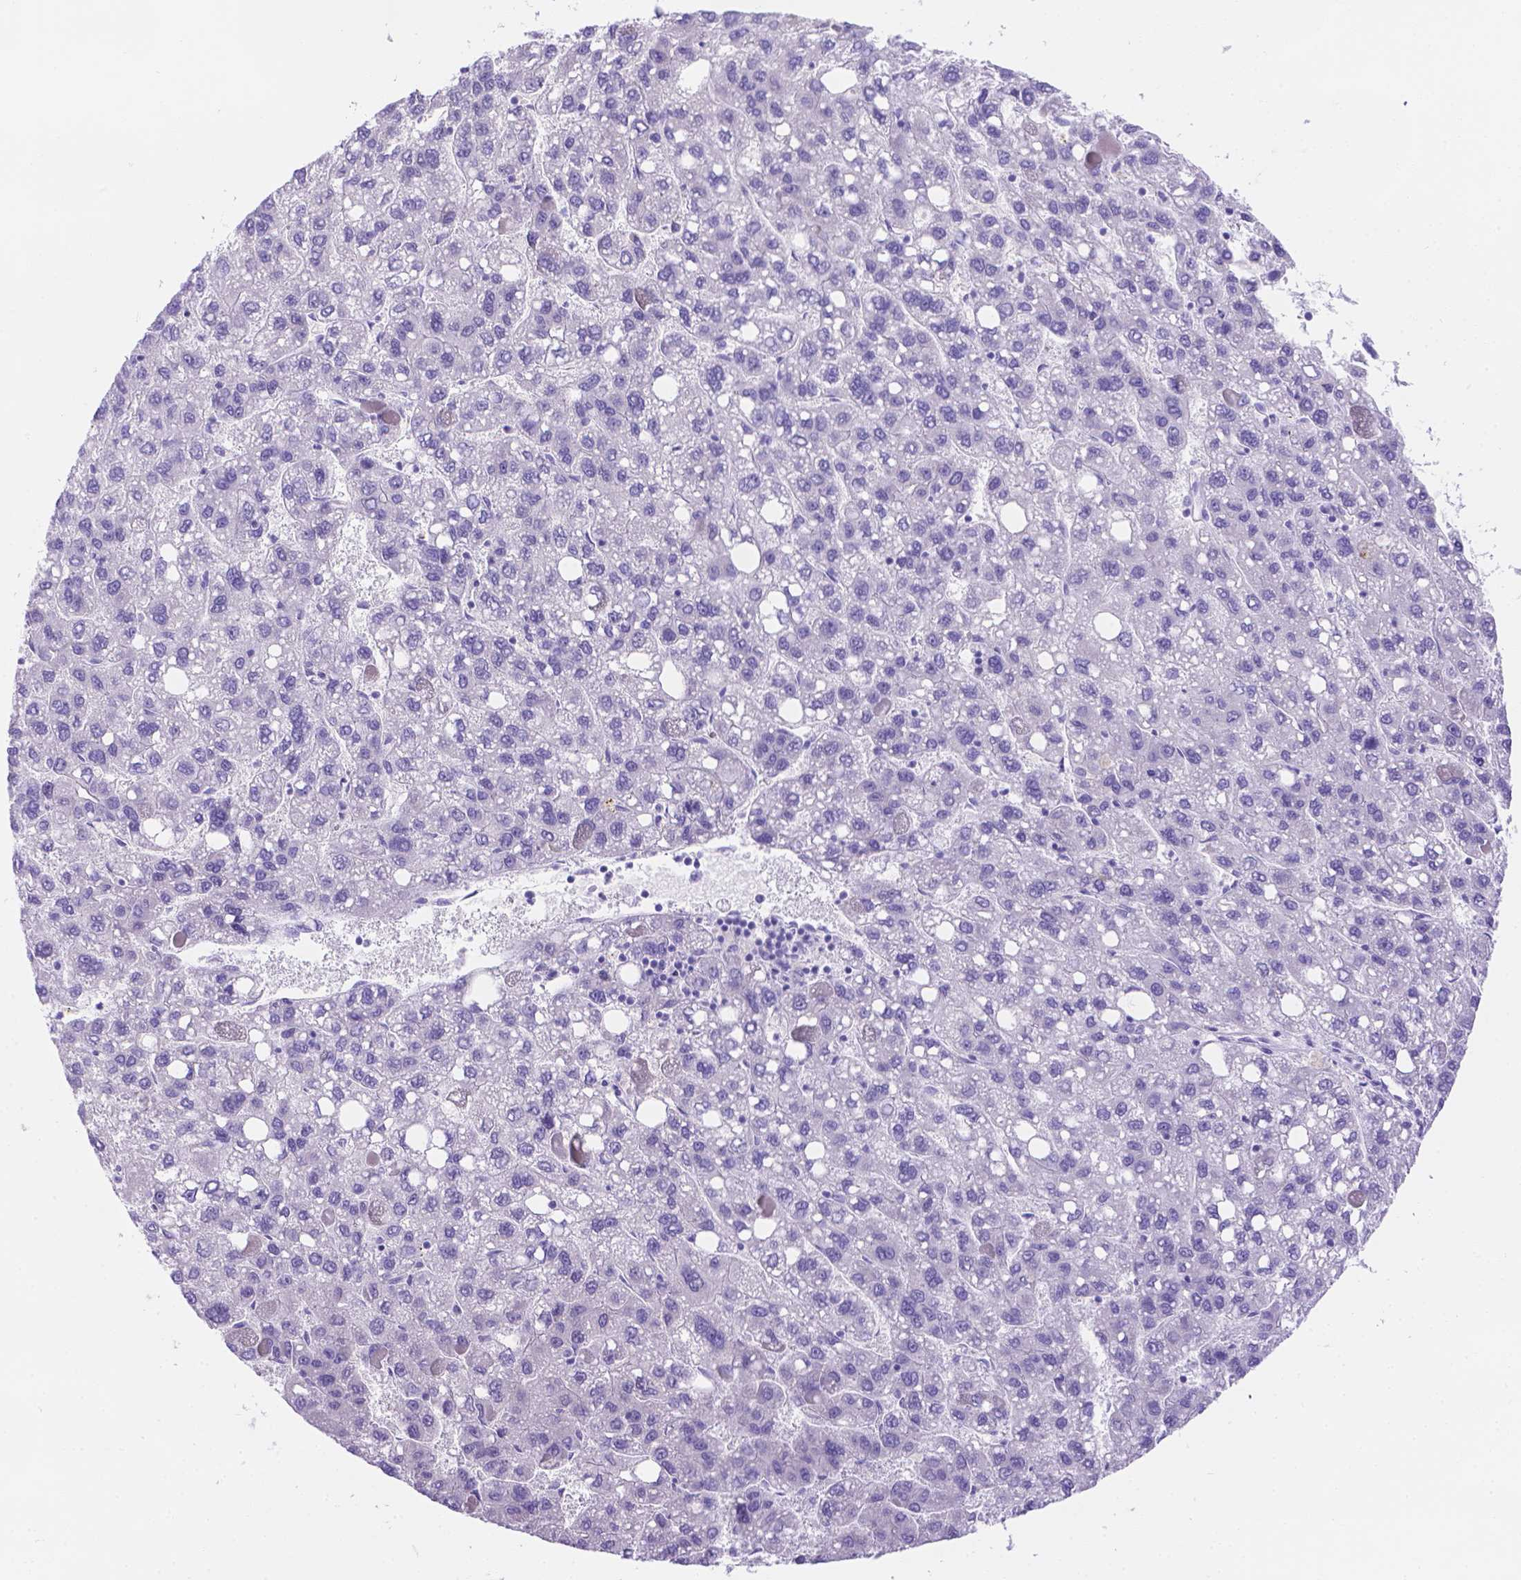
{"staining": {"intensity": "negative", "quantity": "none", "location": "none"}, "tissue": "liver cancer", "cell_type": "Tumor cells", "image_type": "cancer", "snomed": [{"axis": "morphology", "description": "Carcinoma, Hepatocellular, NOS"}, {"axis": "topography", "description": "Liver"}], "caption": "Tumor cells are negative for brown protein staining in hepatocellular carcinoma (liver). Brightfield microscopy of immunohistochemistry (IHC) stained with DAB (brown) and hematoxylin (blue), captured at high magnification.", "gene": "MLN", "patient": {"sex": "female", "age": 82}}